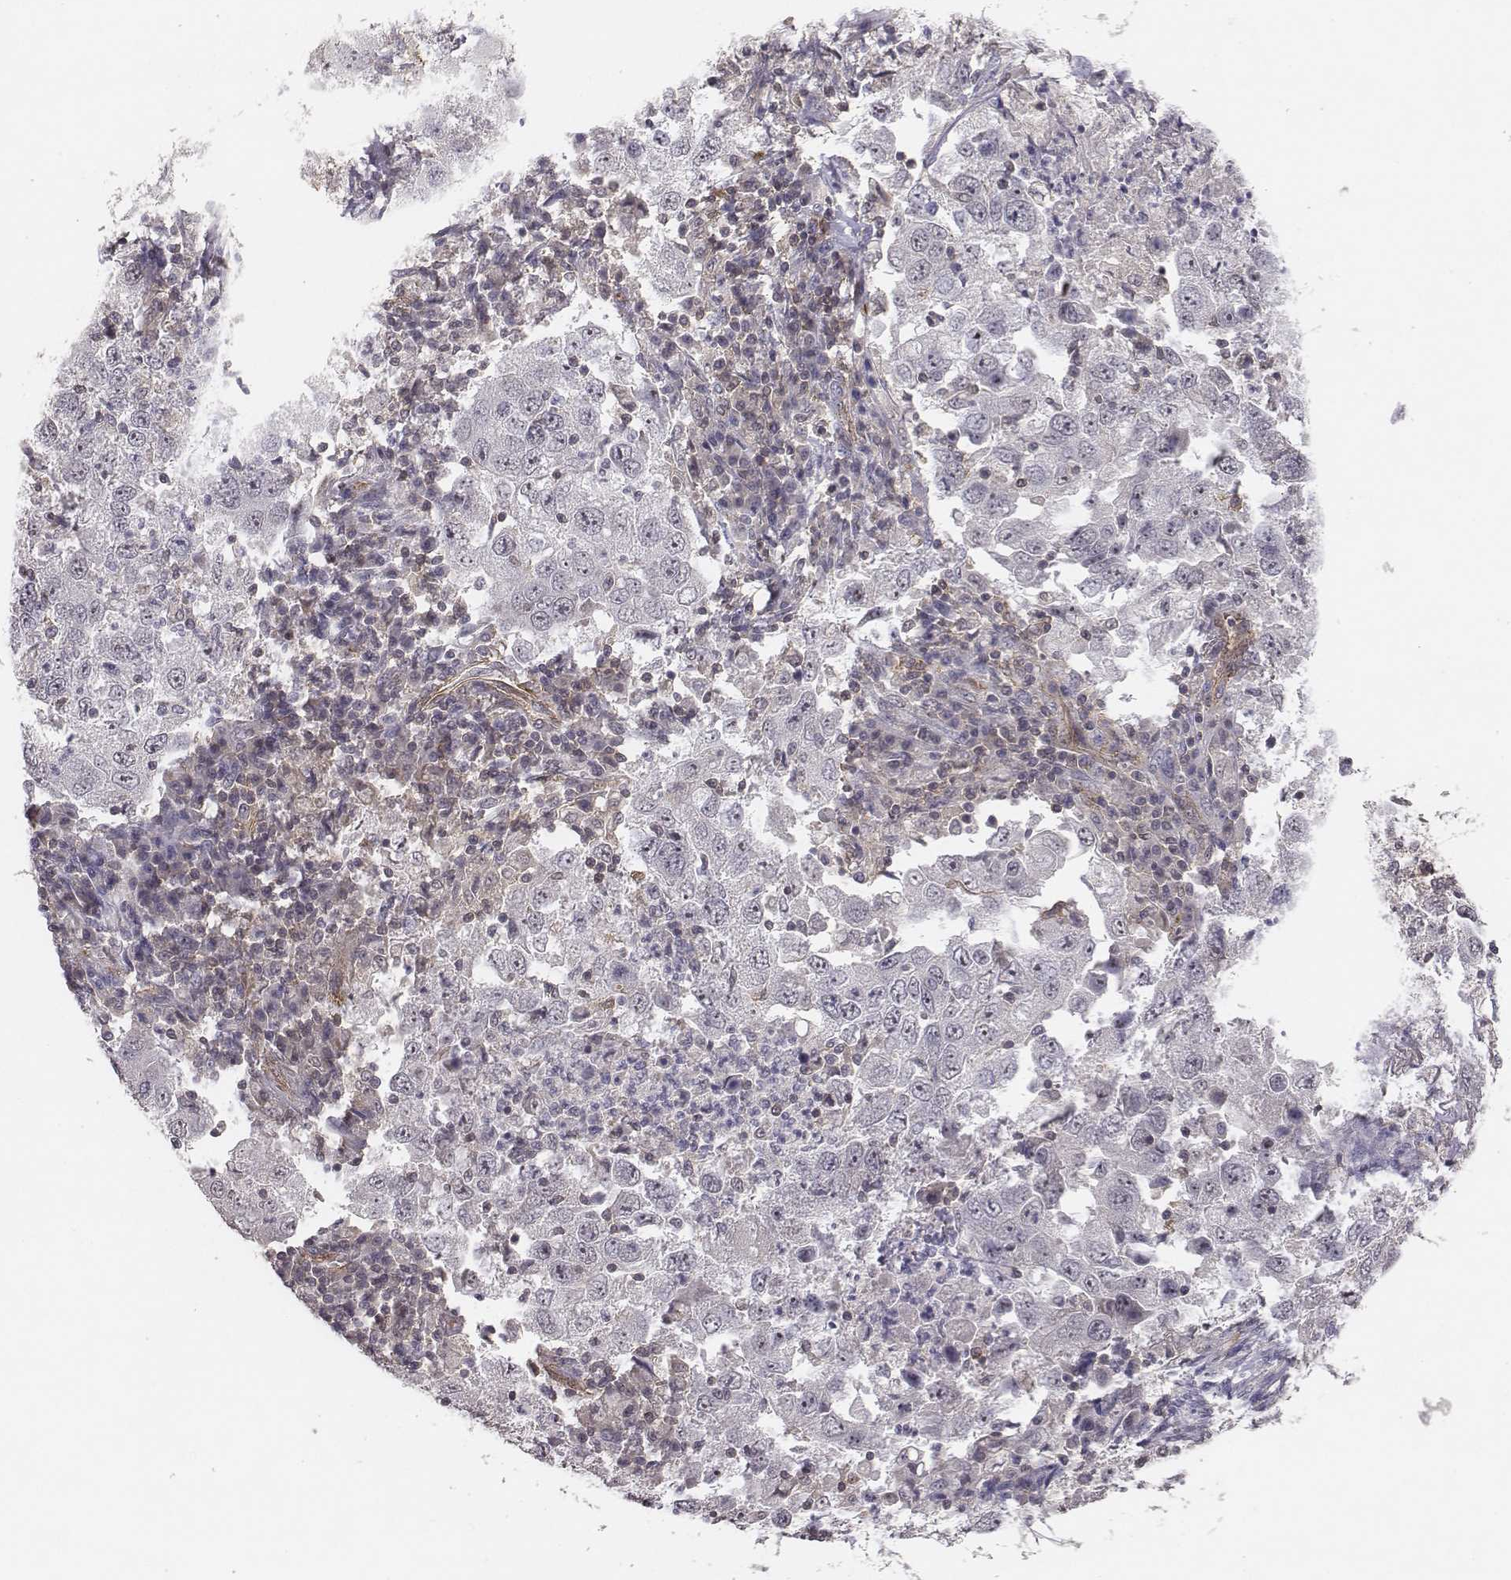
{"staining": {"intensity": "negative", "quantity": "none", "location": "none"}, "tissue": "lung cancer", "cell_type": "Tumor cells", "image_type": "cancer", "snomed": [{"axis": "morphology", "description": "Adenocarcinoma, NOS"}, {"axis": "topography", "description": "Lung"}], "caption": "Tumor cells are negative for protein expression in human adenocarcinoma (lung). Brightfield microscopy of immunohistochemistry (IHC) stained with DAB (3,3'-diaminobenzidine) (brown) and hematoxylin (blue), captured at high magnification.", "gene": "PTPRG", "patient": {"sex": "male", "age": 73}}